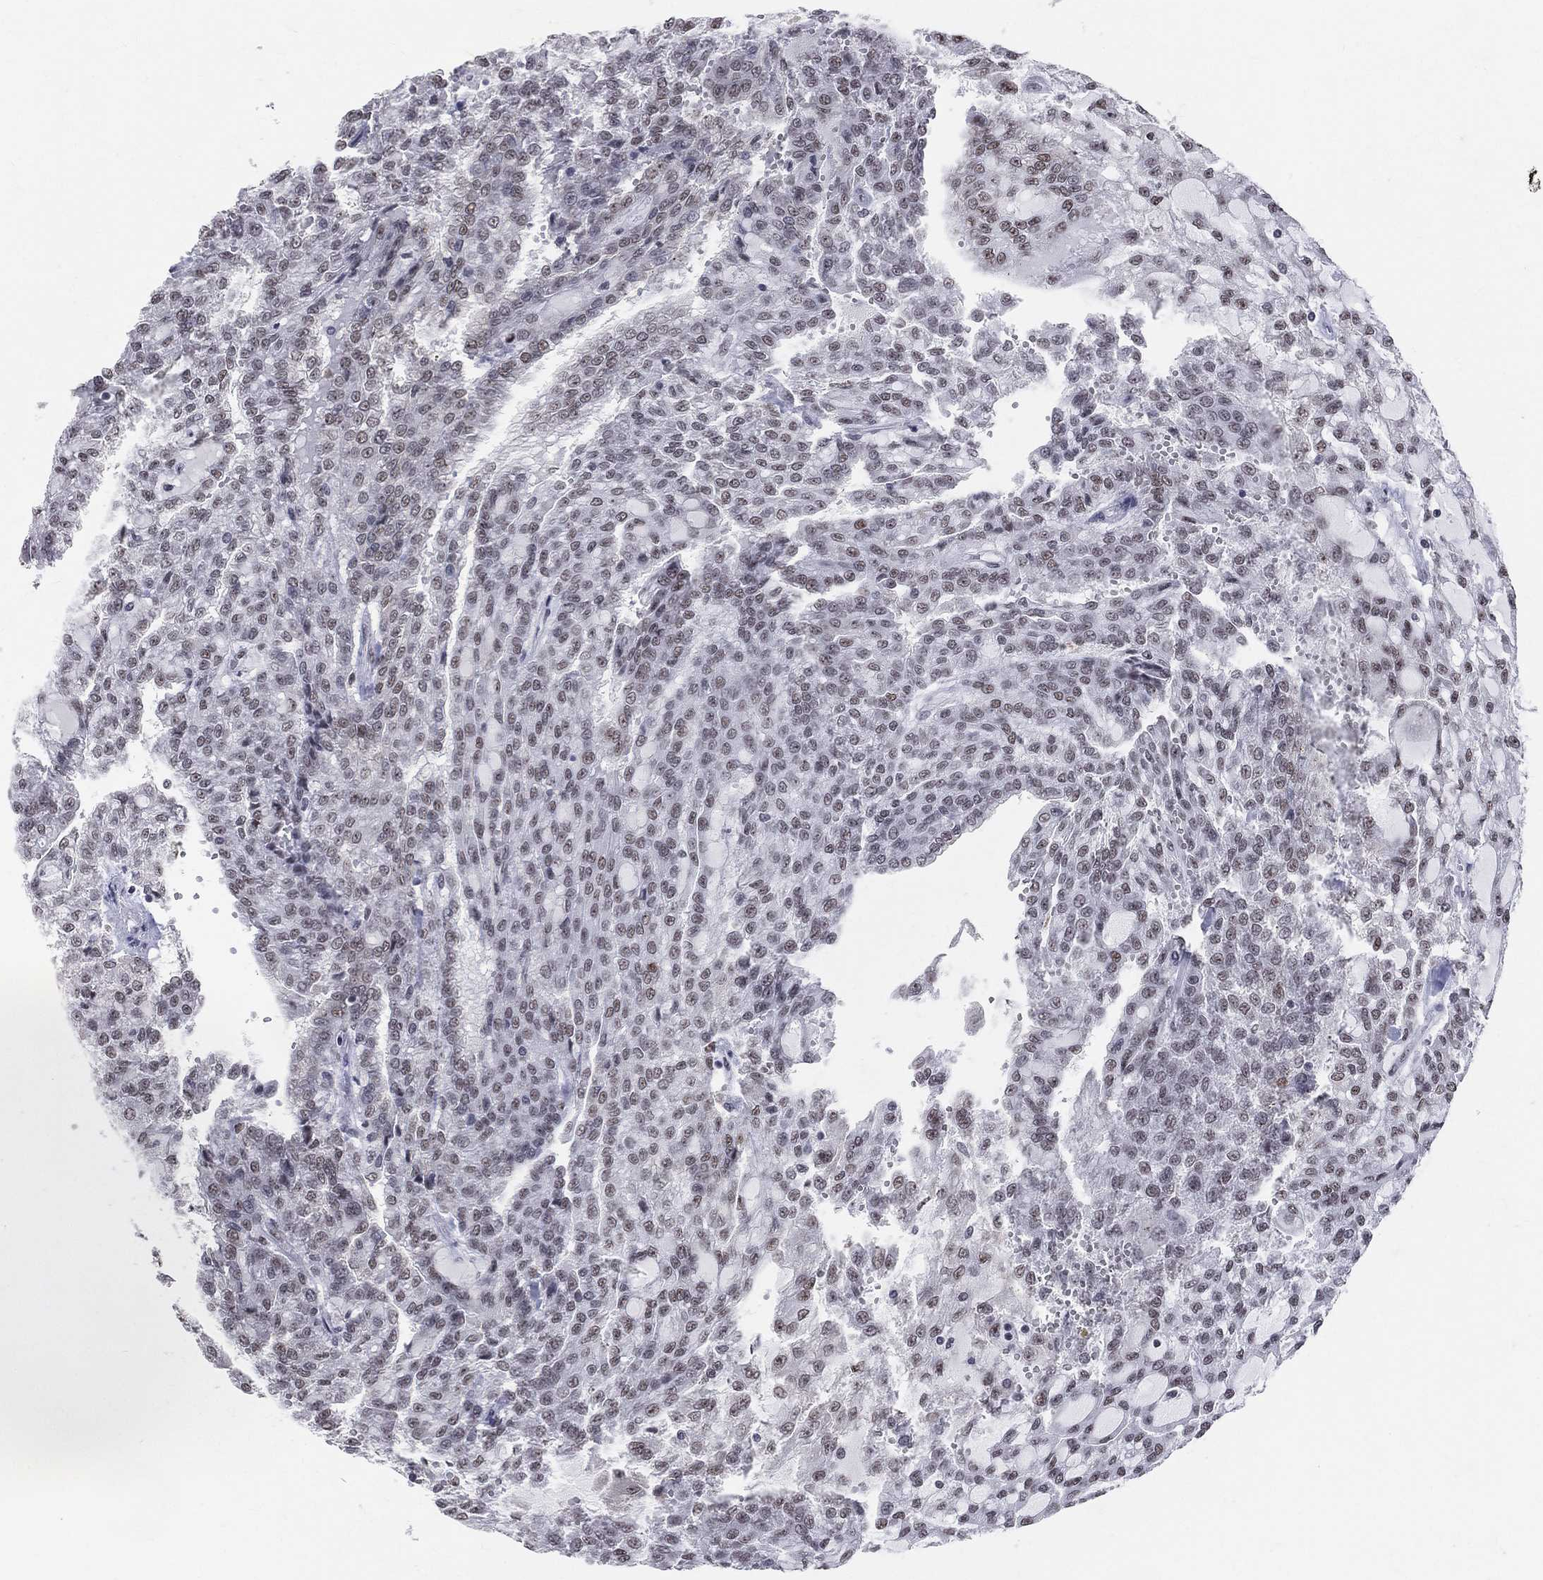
{"staining": {"intensity": "weak", "quantity": "25%-75%", "location": "nuclear"}, "tissue": "renal cancer", "cell_type": "Tumor cells", "image_type": "cancer", "snomed": [{"axis": "morphology", "description": "Adenocarcinoma, NOS"}, {"axis": "topography", "description": "Kidney"}], "caption": "A photomicrograph of adenocarcinoma (renal) stained for a protein shows weak nuclear brown staining in tumor cells. Immunohistochemistry stains the protein in brown and the nuclei are stained blue.", "gene": "CDK7", "patient": {"sex": "male", "age": 63}}